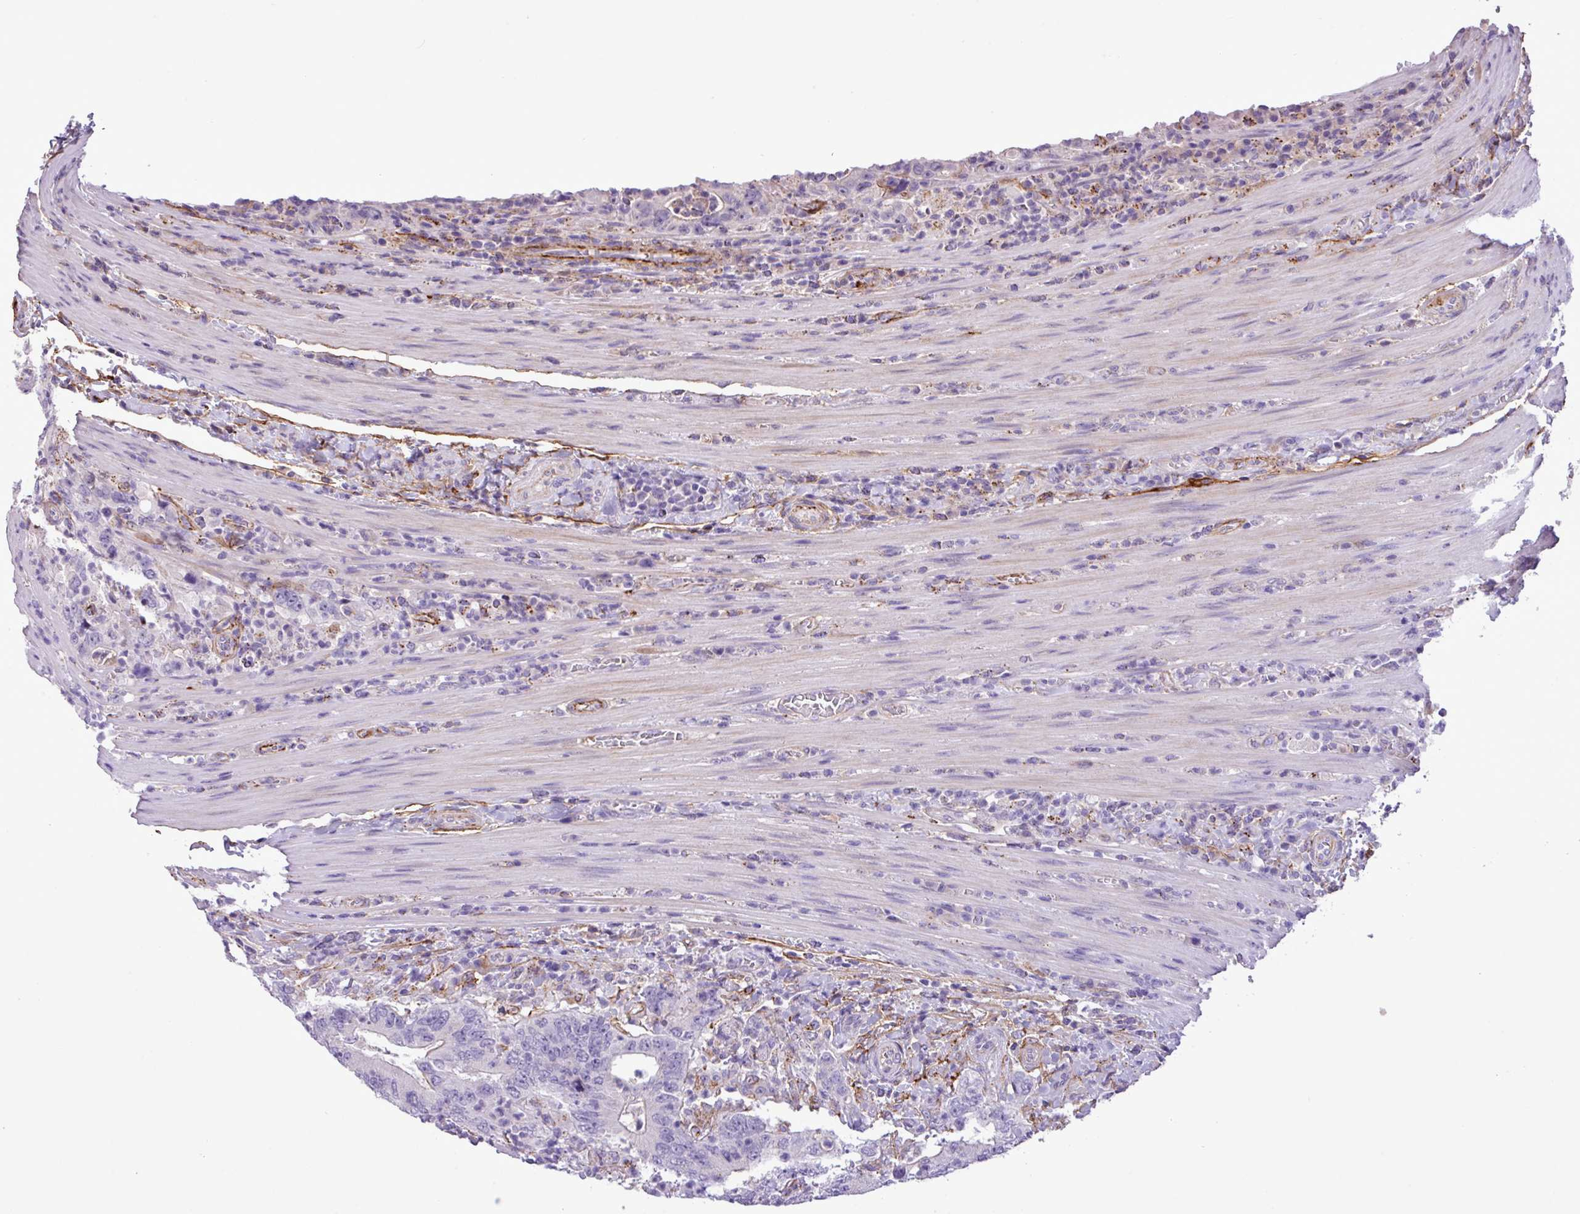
{"staining": {"intensity": "negative", "quantity": "none", "location": "none"}, "tissue": "colorectal cancer", "cell_type": "Tumor cells", "image_type": "cancer", "snomed": [{"axis": "morphology", "description": "Adenocarcinoma, NOS"}, {"axis": "topography", "description": "Colon"}], "caption": "High magnification brightfield microscopy of colorectal cancer stained with DAB (3,3'-diaminobenzidine) (brown) and counterstained with hematoxylin (blue): tumor cells show no significant expression.", "gene": "CD248", "patient": {"sex": "female", "age": 75}}